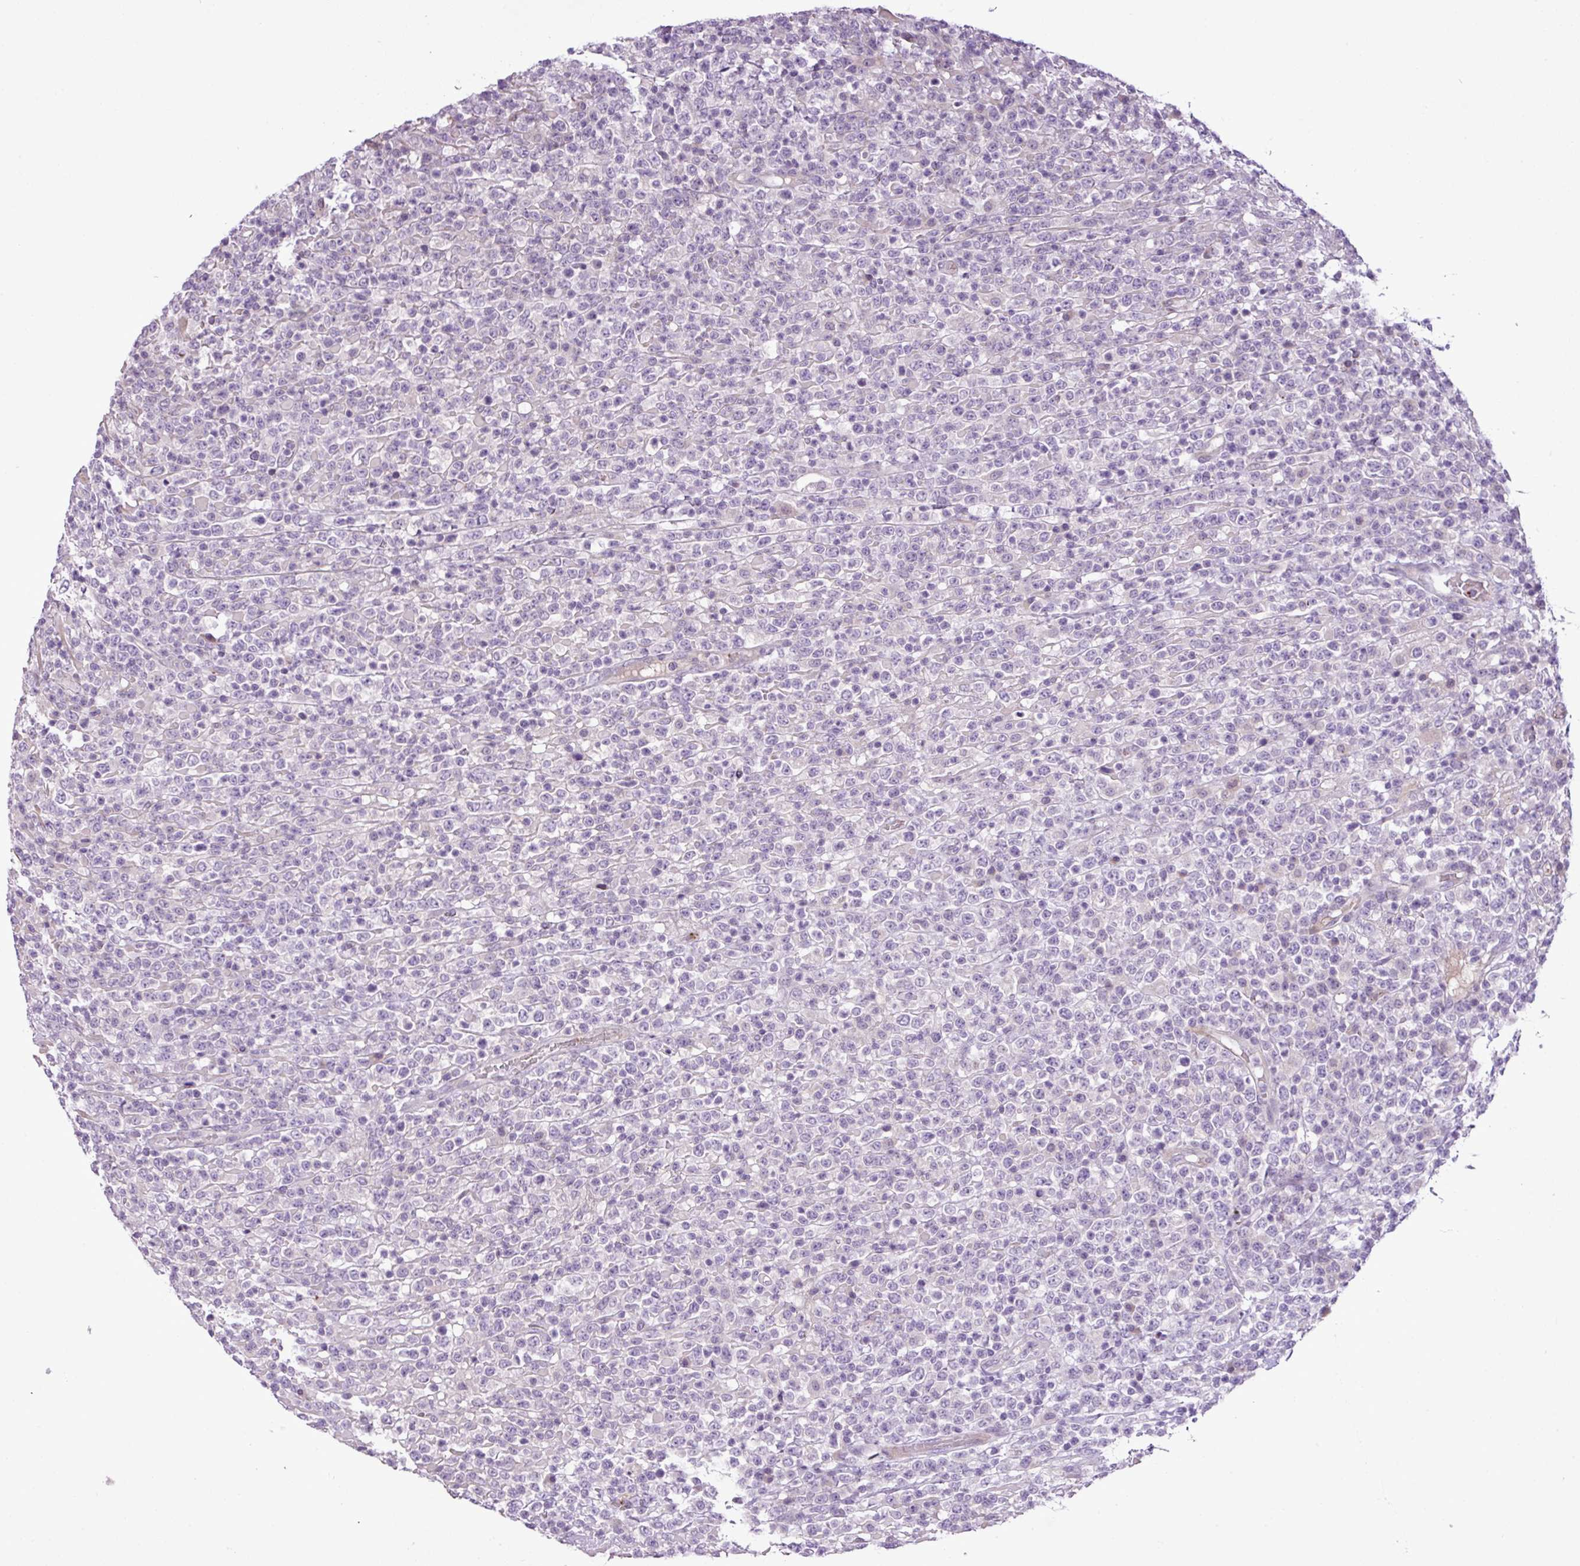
{"staining": {"intensity": "negative", "quantity": "none", "location": "none"}, "tissue": "lymphoma", "cell_type": "Tumor cells", "image_type": "cancer", "snomed": [{"axis": "morphology", "description": "Malignant lymphoma, non-Hodgkin's type, High grade"}, {"axis": "topography", "description": "Colon"}], "caption": "This is an IHC micrograph of human lymphoma. There is no positivity in tumor cells.", "gene": "DNAJB13", "patient": {"sex": "female", "age": 53}}